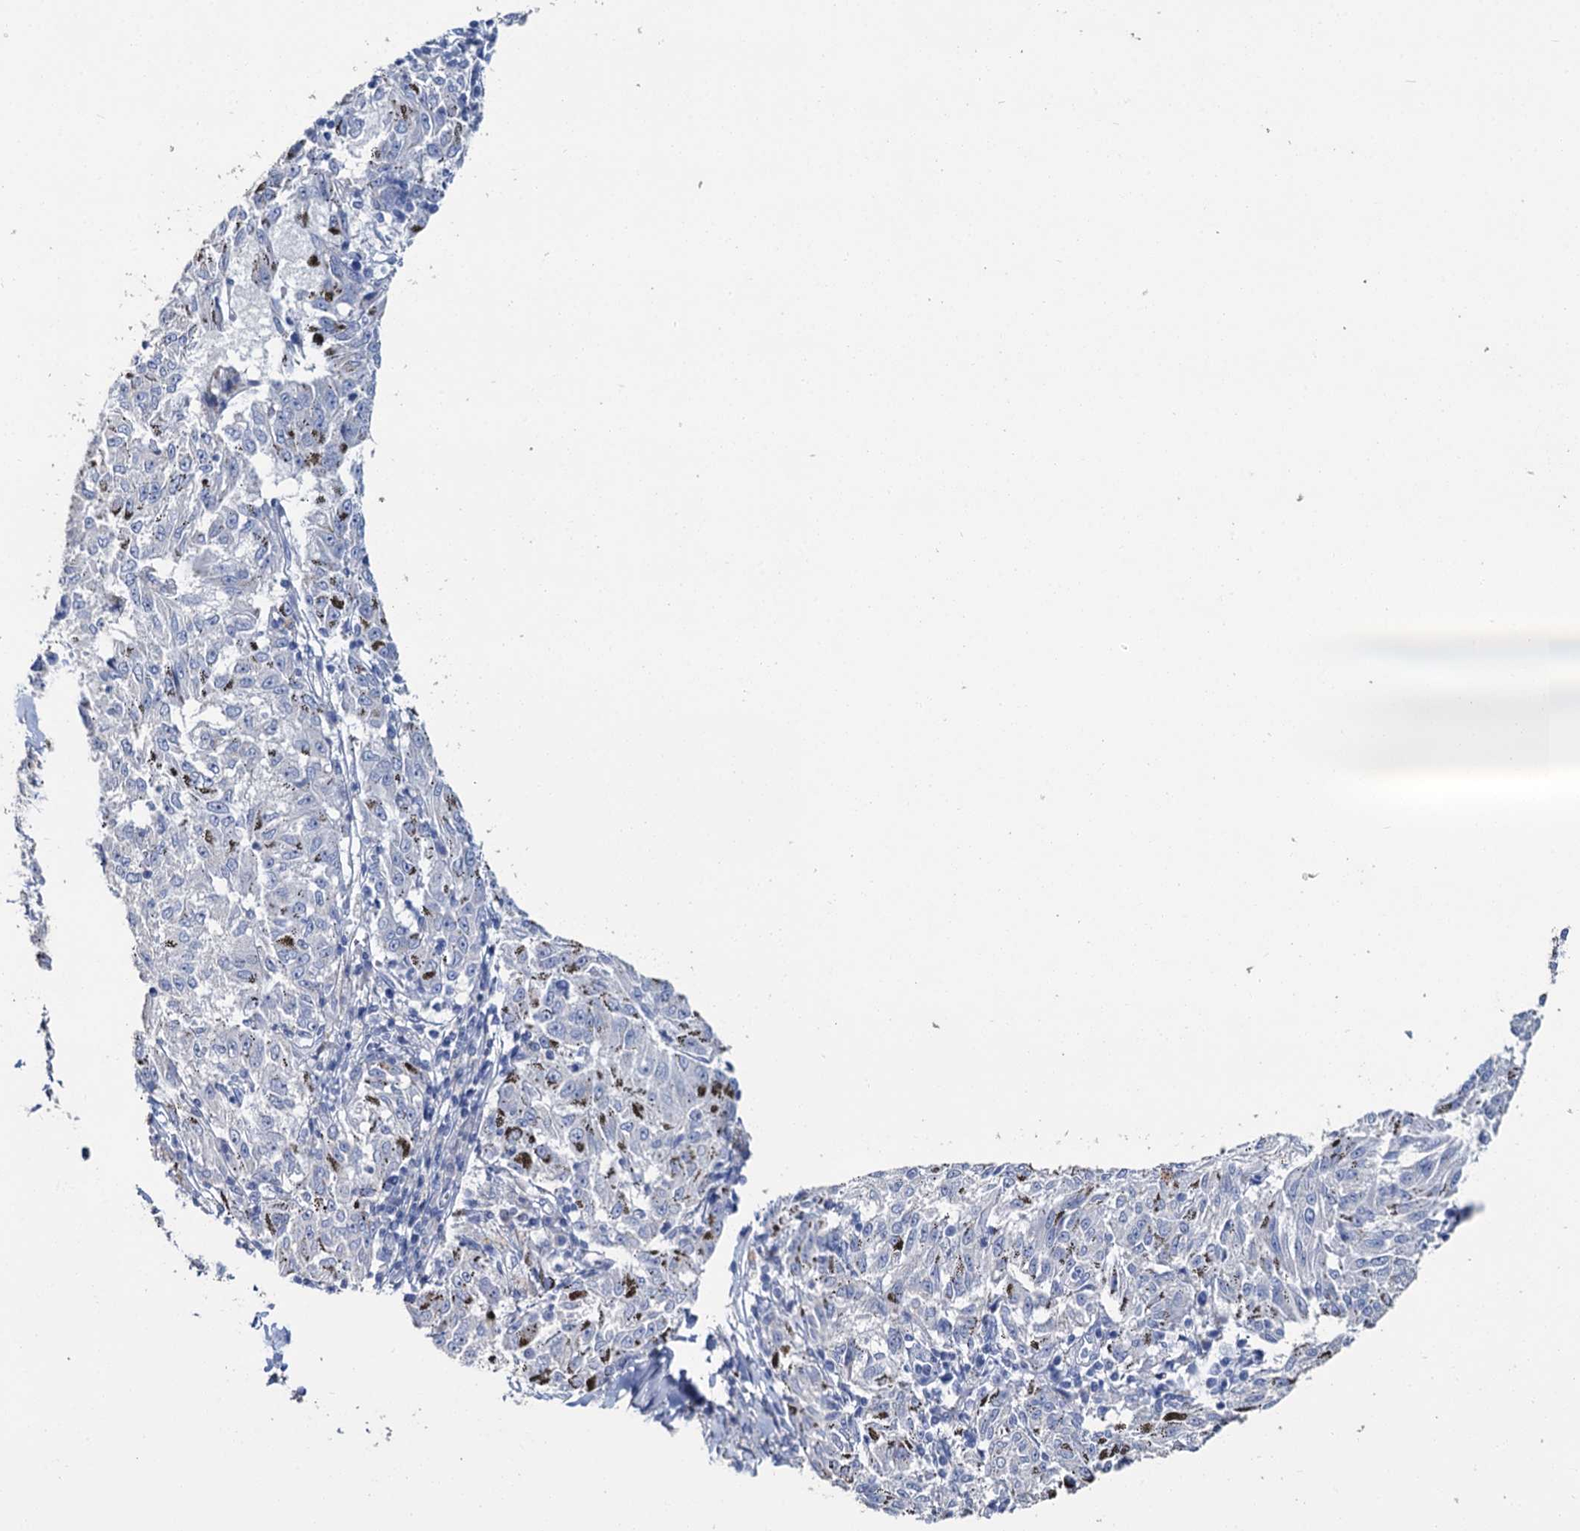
{"staining": {"intensity": "negative", "quantity": "none", "location": "none"}, "tissue": "melanoma", "cell_type": "Tumor cells", "image_type": "cancer", "snomed": [{"axis": "morphology", "description": "Malignant melanoma, NOS"}, {"axis": "topography", "description": "Skin"}], "caption": "Tumor cells show no significant protein expression in melanoma.", "gene": "SNCB", "patient": {"sex": "female", "age": 72}}